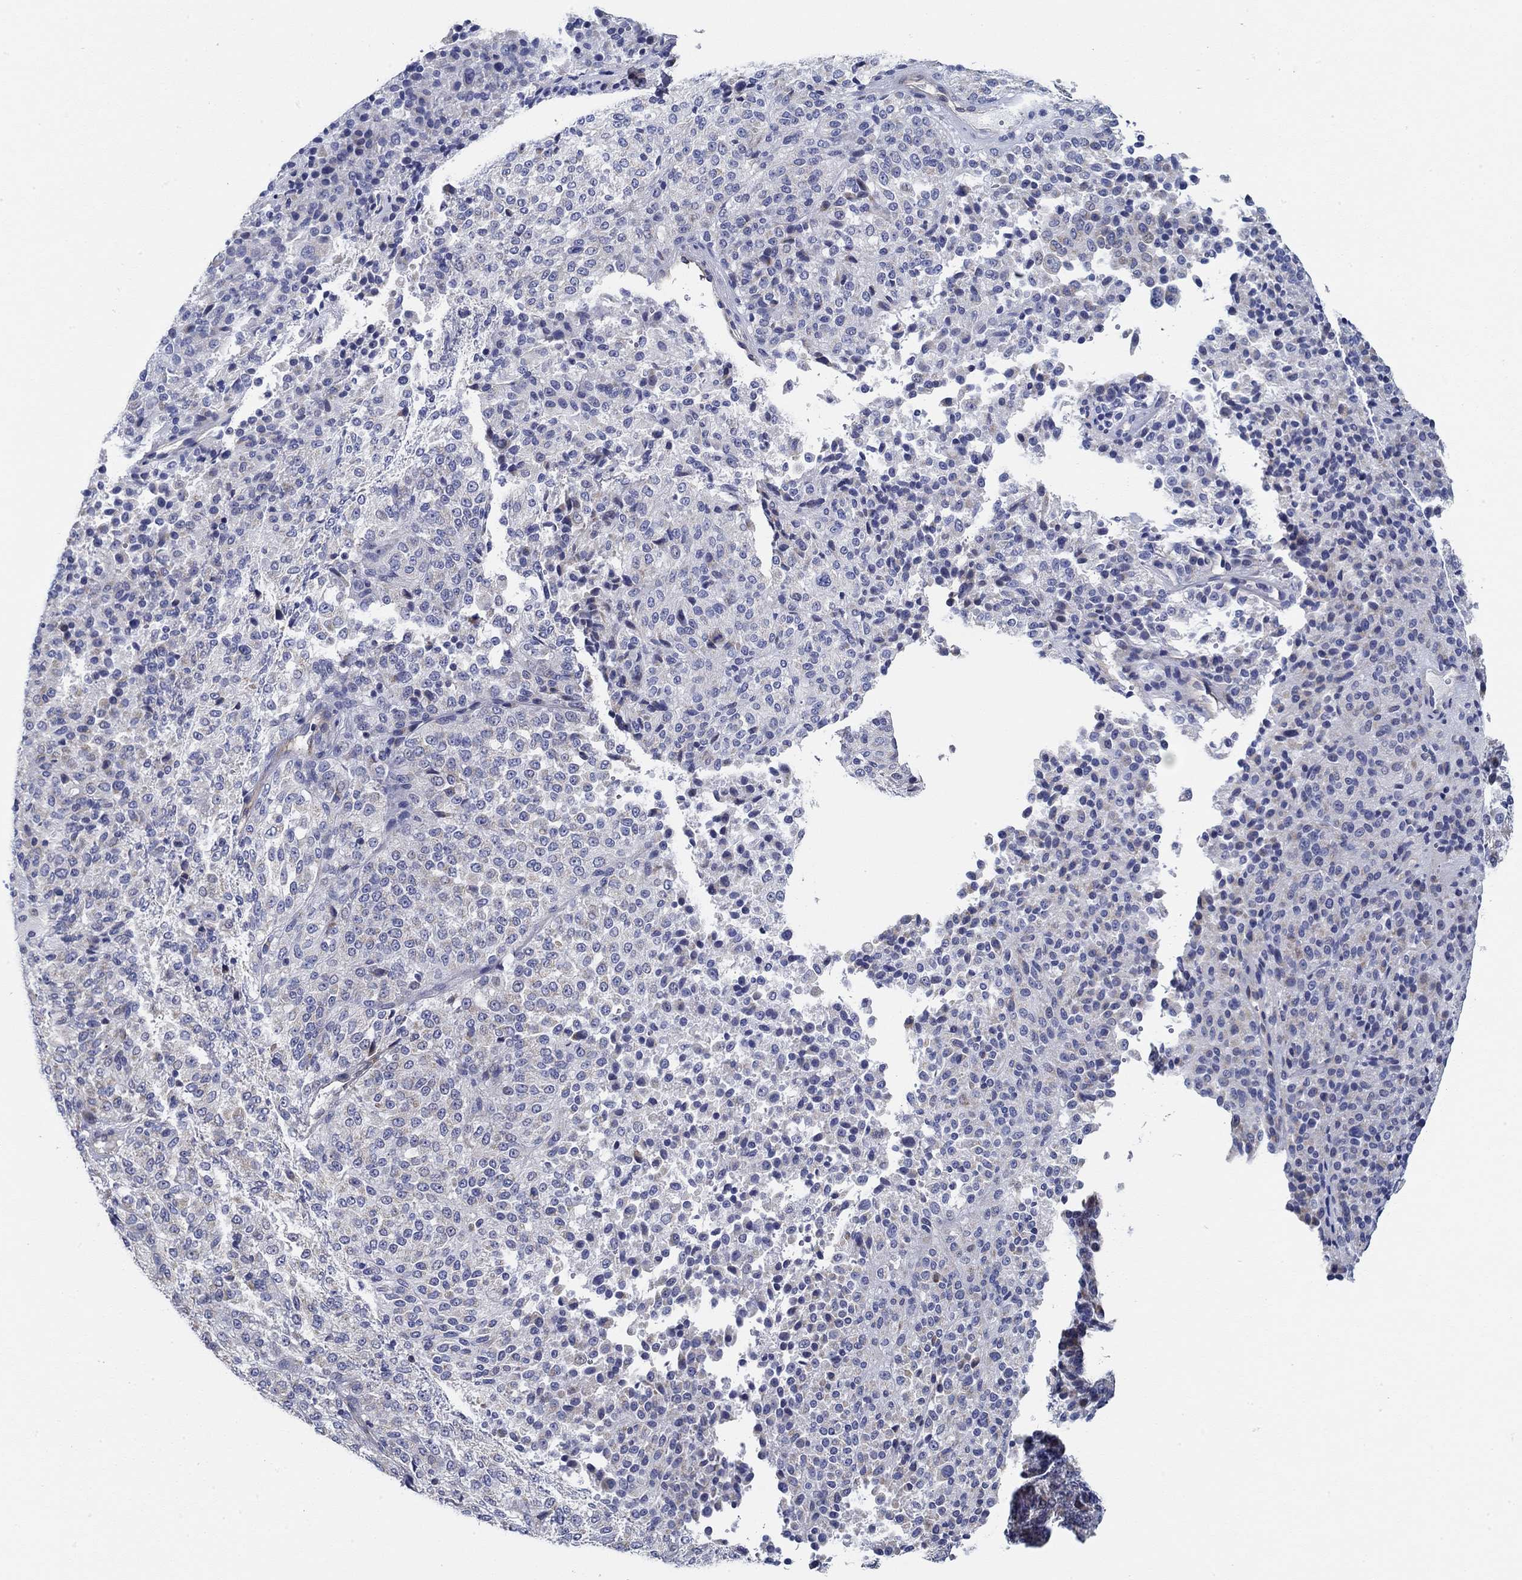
{"staining": {"intensity": "negative", "quantity": "none", "location": "none"}, "tissue": "melanoma", "cell_type": "Tumor cells", "image_type": "cancer", "snomed": [{"axis": "morphology", "description": "Malignant melanoma, Metastatic site"}, {"axis": "topography", "description": "Brain"}], "caption": "An image of melanoma stained for a protein shows no brown staining in tumor cells.", "gene": "CFAP61", "patient": {"sex": "female", "age": 56}}